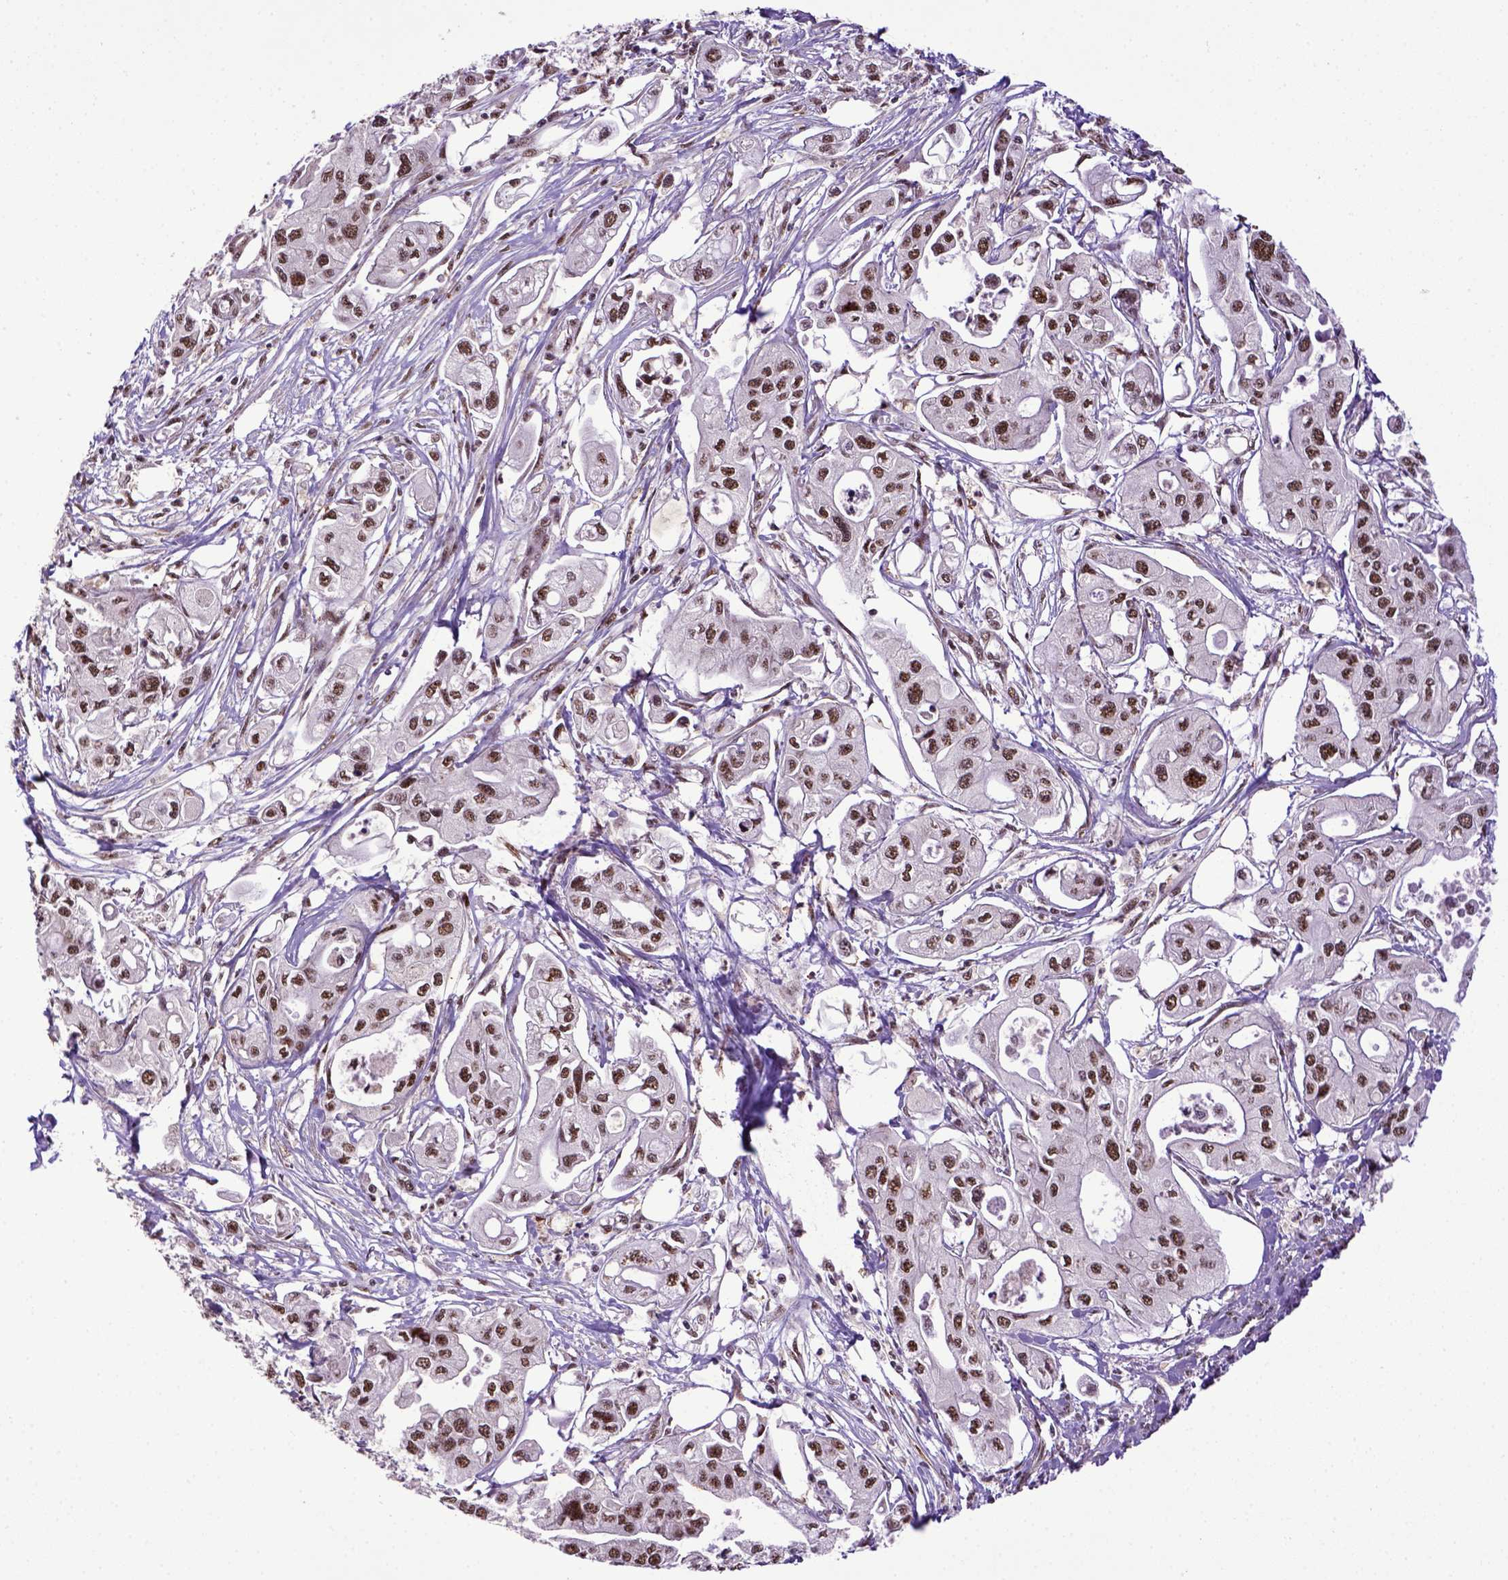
{"staining": {"intensity": "strong", "quantity": ">75%", "location": "nuclear"}, "tissue": "pancreatic cancer", "cell_type": "Tumor cells", "image_type": "cancer", "snomed": [{"axis": "morphology", "description": "Adenocarcinoma, NOS"}, {"axis": "topography", "description": "Pancreas"}], "caption": "Immunohistochemical staining of pancreatic cancer demonstrates strong nuclear protein positivity in approximately >75% of tumor cells. The protein is shown in brown color, while the nuclei are stained blue.", "gene": "PPIG", "patient": {"sex": "male", "age": 70}}